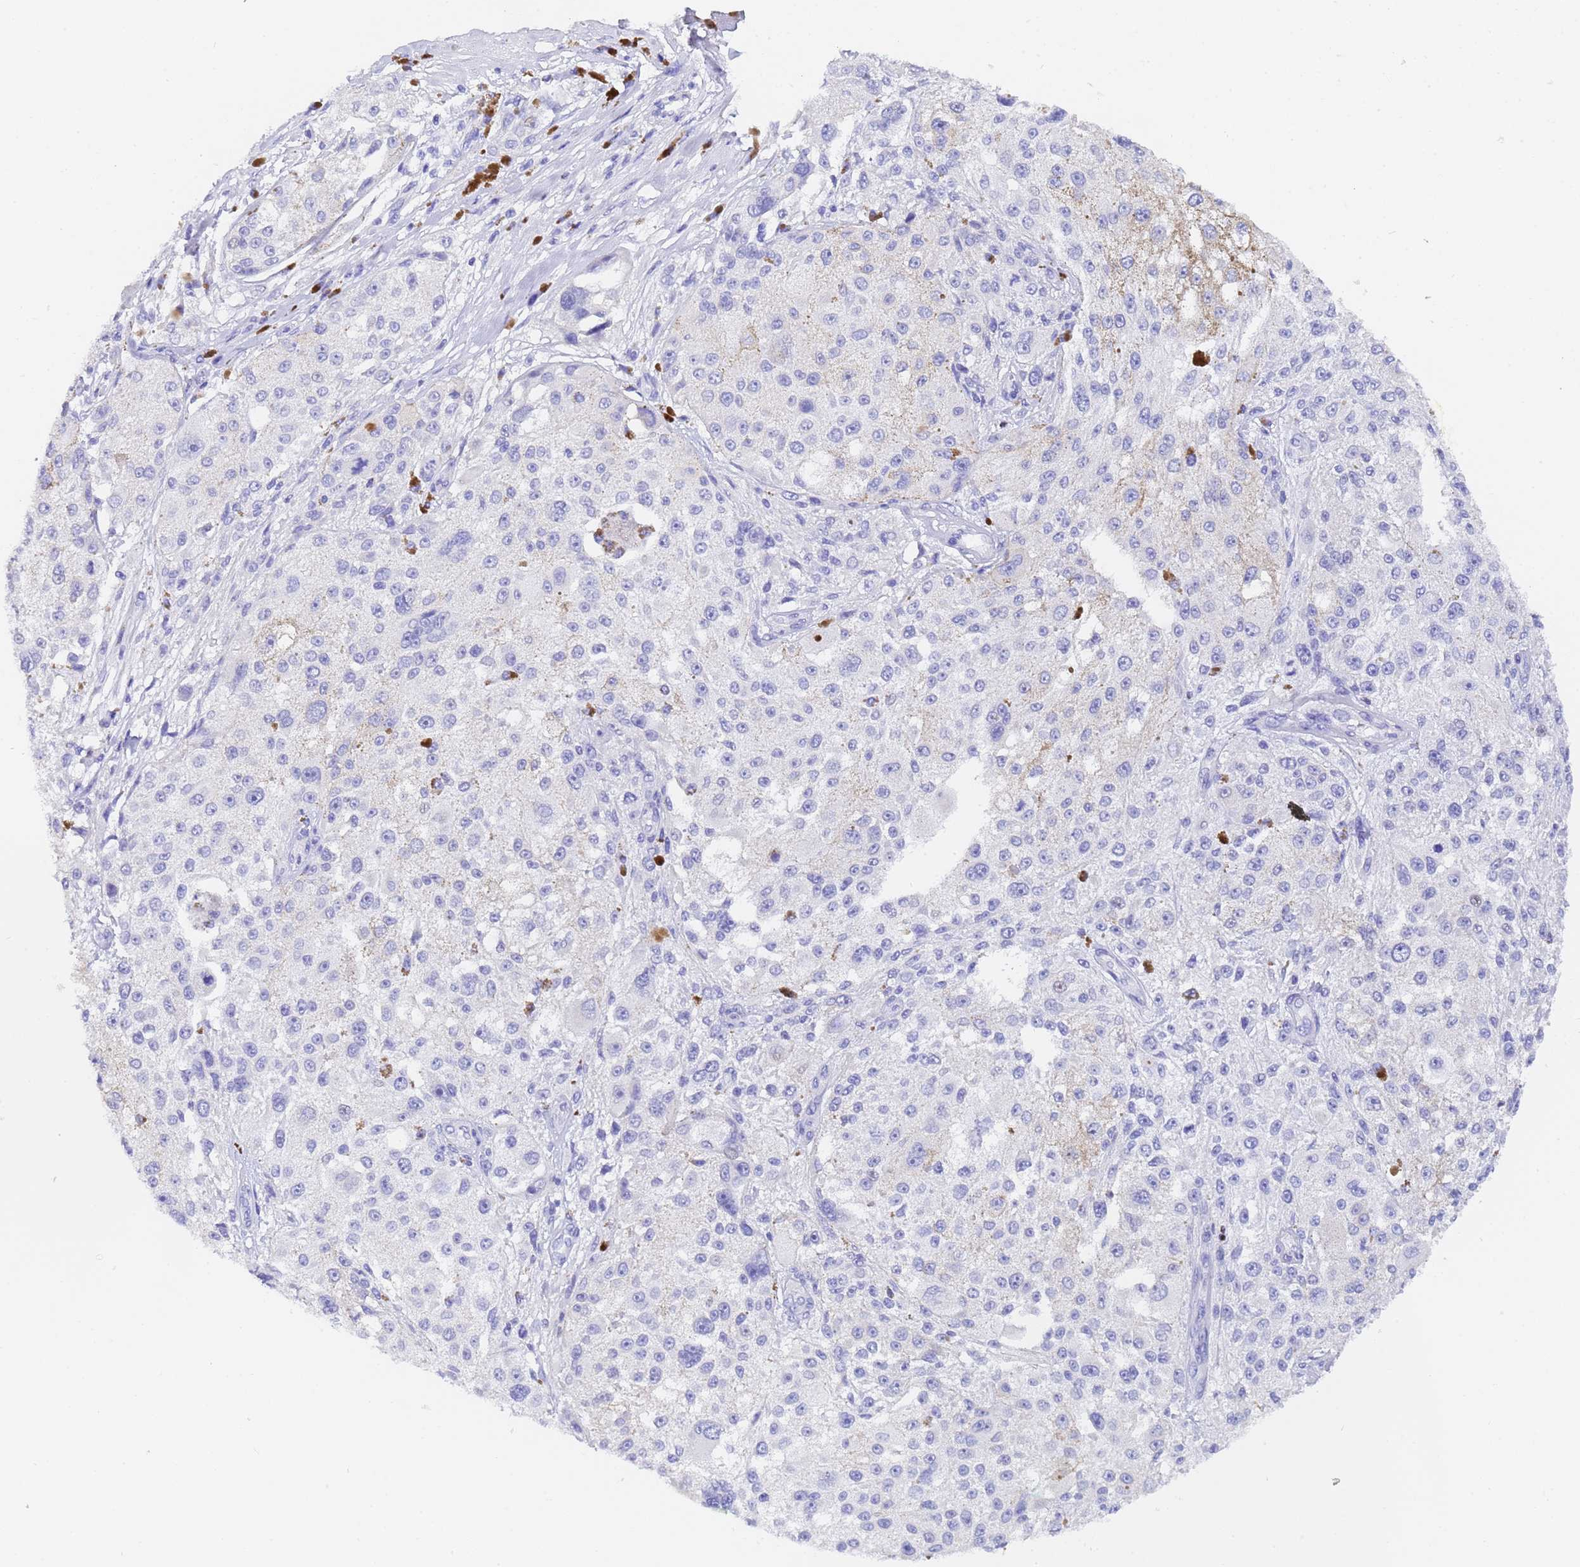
{"staining": {"intensity": "negative", "quantity": "none", "location": "none"}, "tissue": "melanoma", "cell_type": "Tumor cells", "image_type": "cancer", "snomed": [{"axis": "morphology", "description": "Necrosis, NOS"}, {"axis": "morphology", "description": "Malignant melanoma, NOS"}, {"axis": "topography", "description": "Skin"}], "caption": "Melanoma stained for a protein using IHC displays no positivity tumor cells.", "gene": "GABRA1", "patient": {"sex": "female", "age": 87}}